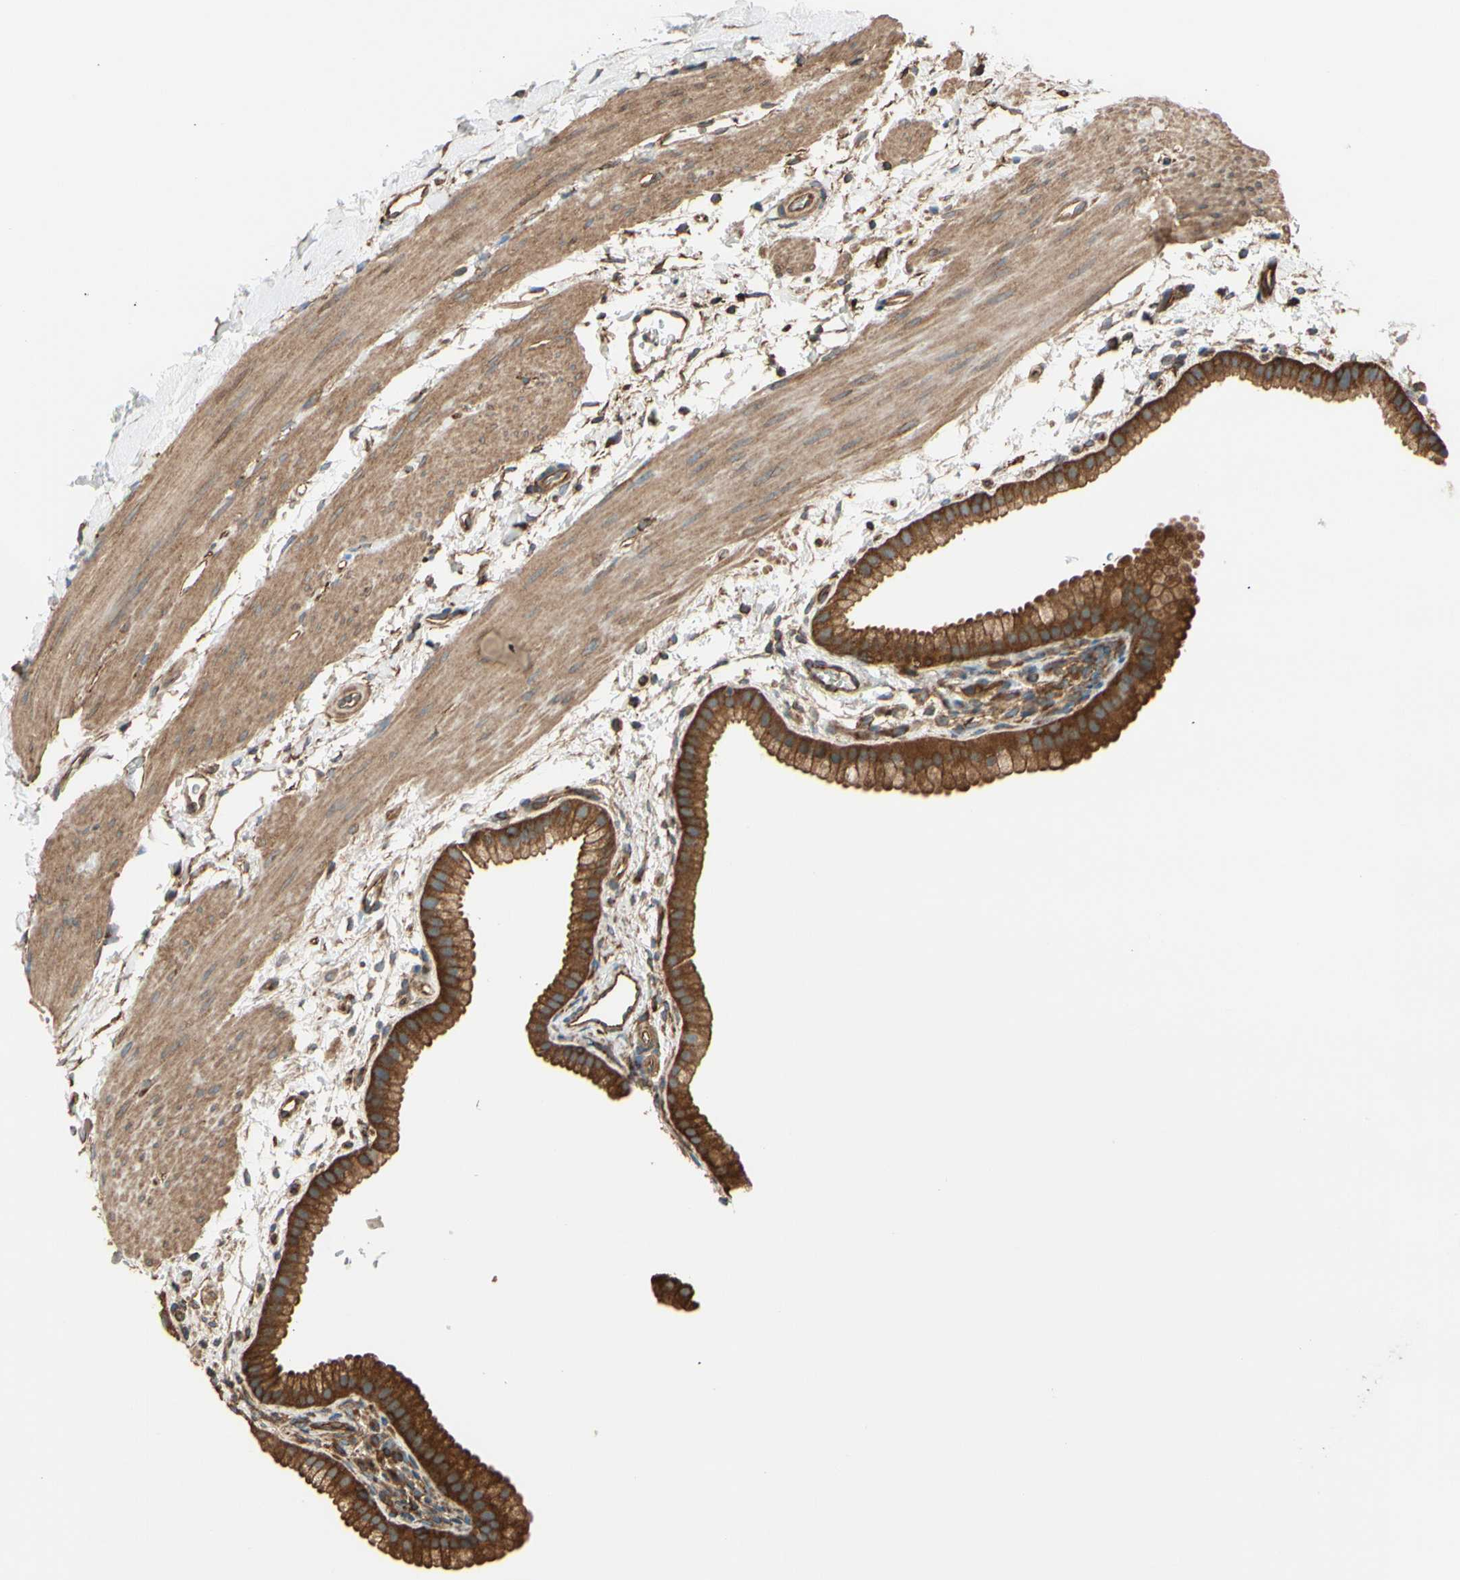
{"staining": {"intensity": "strong", "quantity": ">75%", "location": "cytoplasmic/membranous"}, "tissue": "gallbladder", "cell_type": "Glandular cells", "image_type": "normal", "snomed": [{"axis": "morphology", "description": "Normal tissue, NOS"}, {"axis": "topography", "description": "Gallbladder"}], "caption": "IHC (DAB) staining of benign human gallbladder demonstrates strong cytoplasmic/membranous protein positivity in approximately >75% of glandular cells. (DAB = brown stain, brightfield microscopy at high magnification).", "gene": "EPS15", "patient": {"sex": "female", "age": 64}}